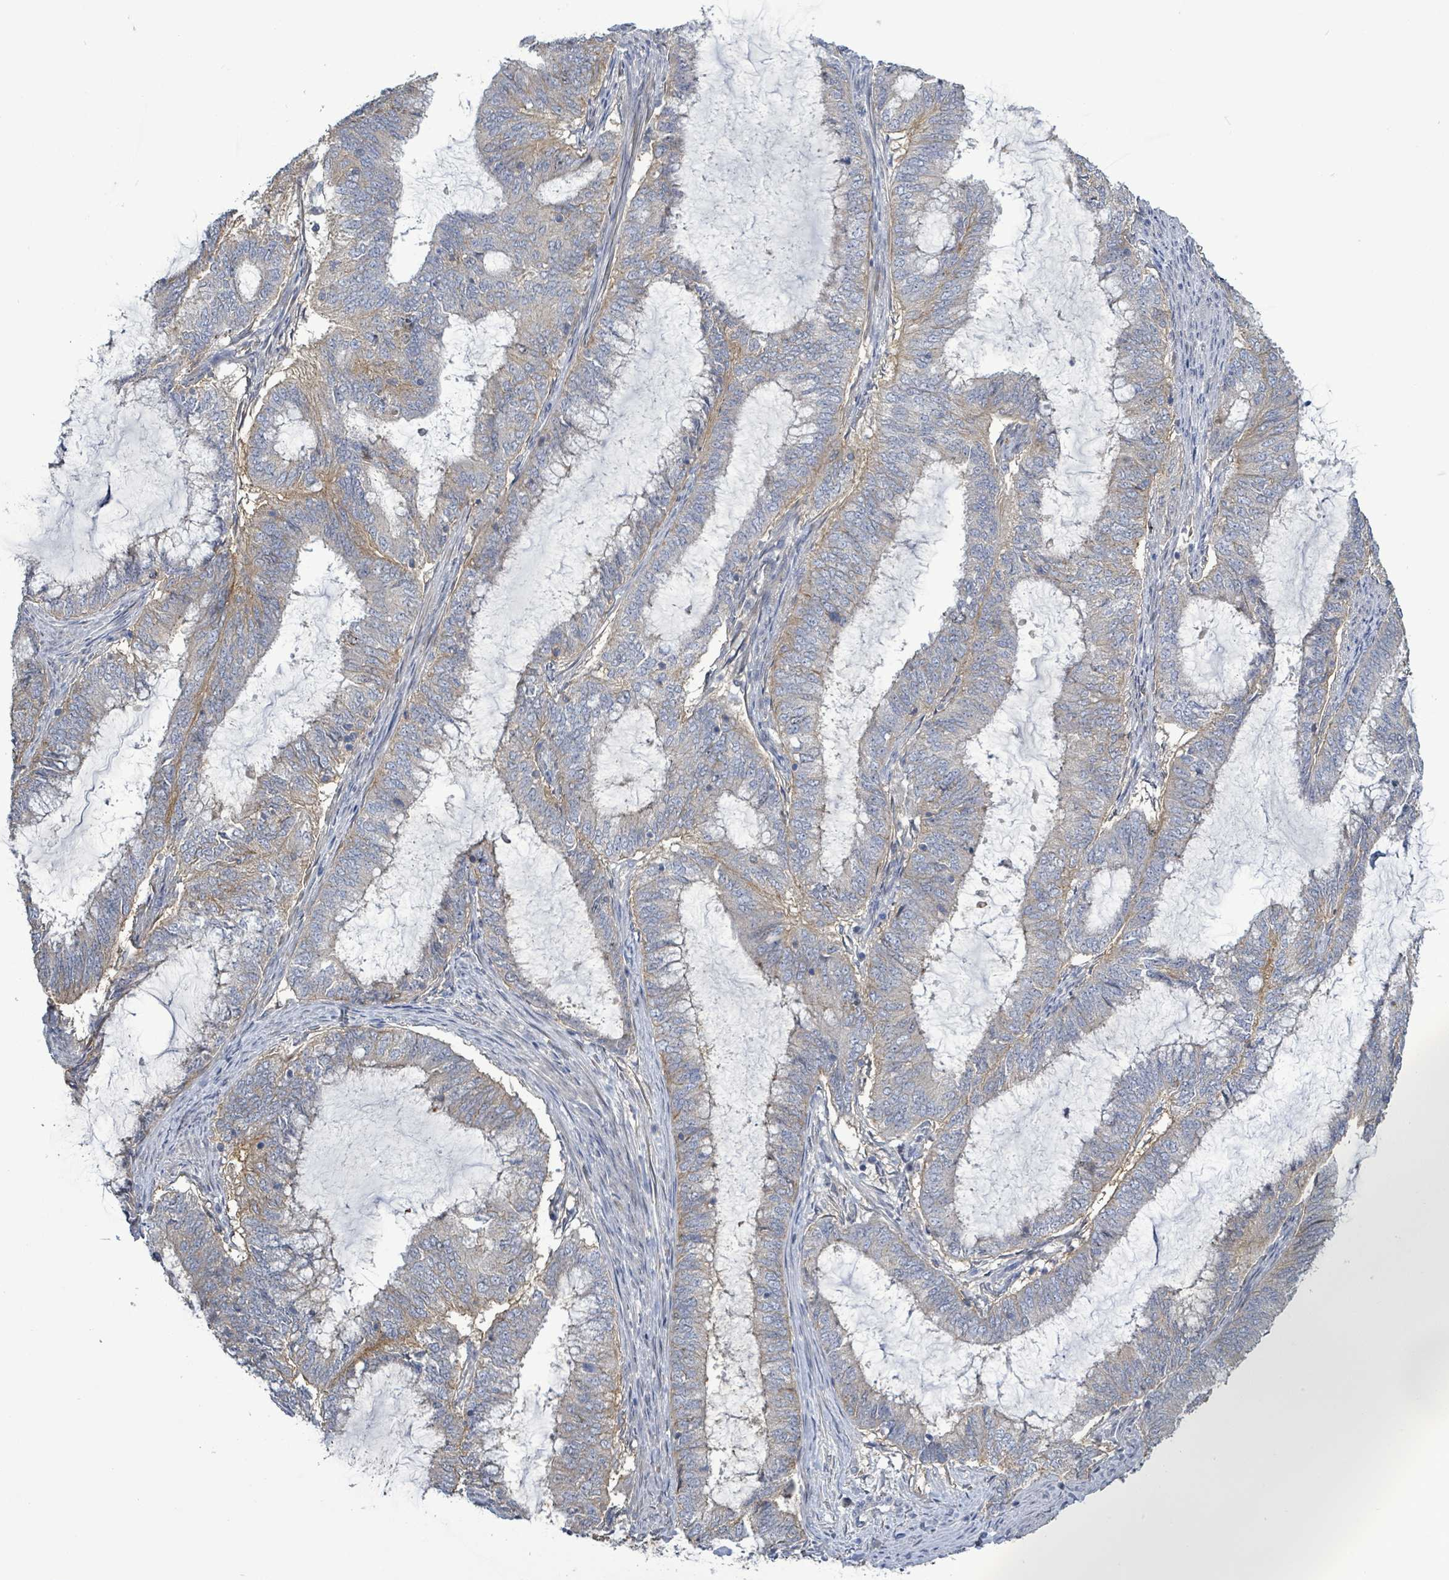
{"staining": {"intensity": "weak", "quantity": "<25%", "location": "cytoplasmic/membranous"}, "tissue": "endometrial cancer", "cell_type": "Tumor cells", "image_type": "cancer", "snomed": [{"axis": "morphology", "description": "Adenocarcinoma, NOS"}, {"axis": "topography", "description": "Endometrium"}], "caption": "Tumor cells show no significant protein staining in endometrial cancer.", "gene": "KRAS", "patient": {"sex": "female", "age": 51}}